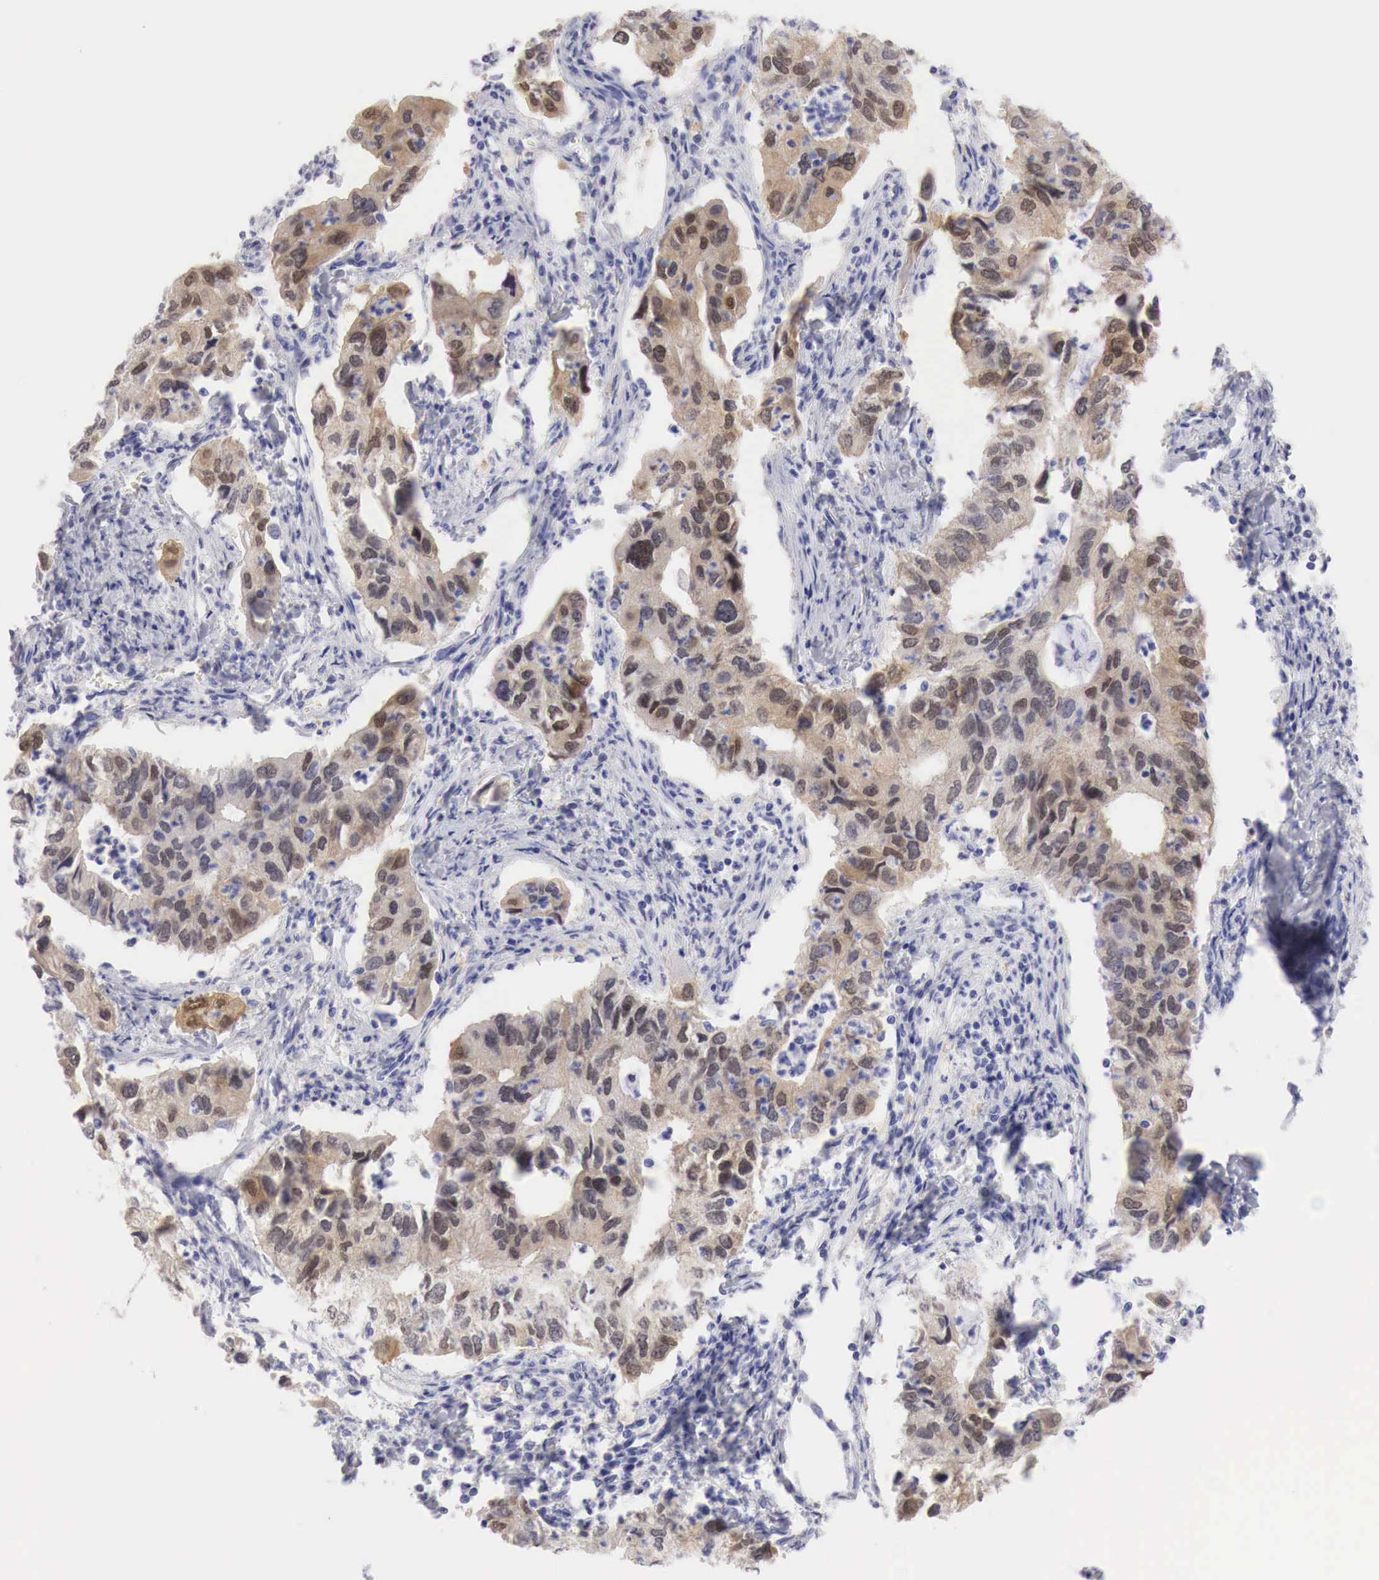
{"staining": {"intensity": "moderate", "quantity": ">75%", "location": "cytoplasmic/membranous"}, "tissue": "lung cancer", "cell_type": "Tumor cells", "image_type": "cancer", "snomed": [{"axis": "morphology", "description": "Adenocarcinoma, NOS"}, {"axis": "topography", "description": "Lung"}], "caption": "Immunohistochemical staining of human adenocarcinoma (lung) demonstrates moderate cytoplasmic/membranous protein staining in approximately >75% of tumor cells.", "gene": "CDKN2A", "patient": {"sex": "male", "age": 48}}